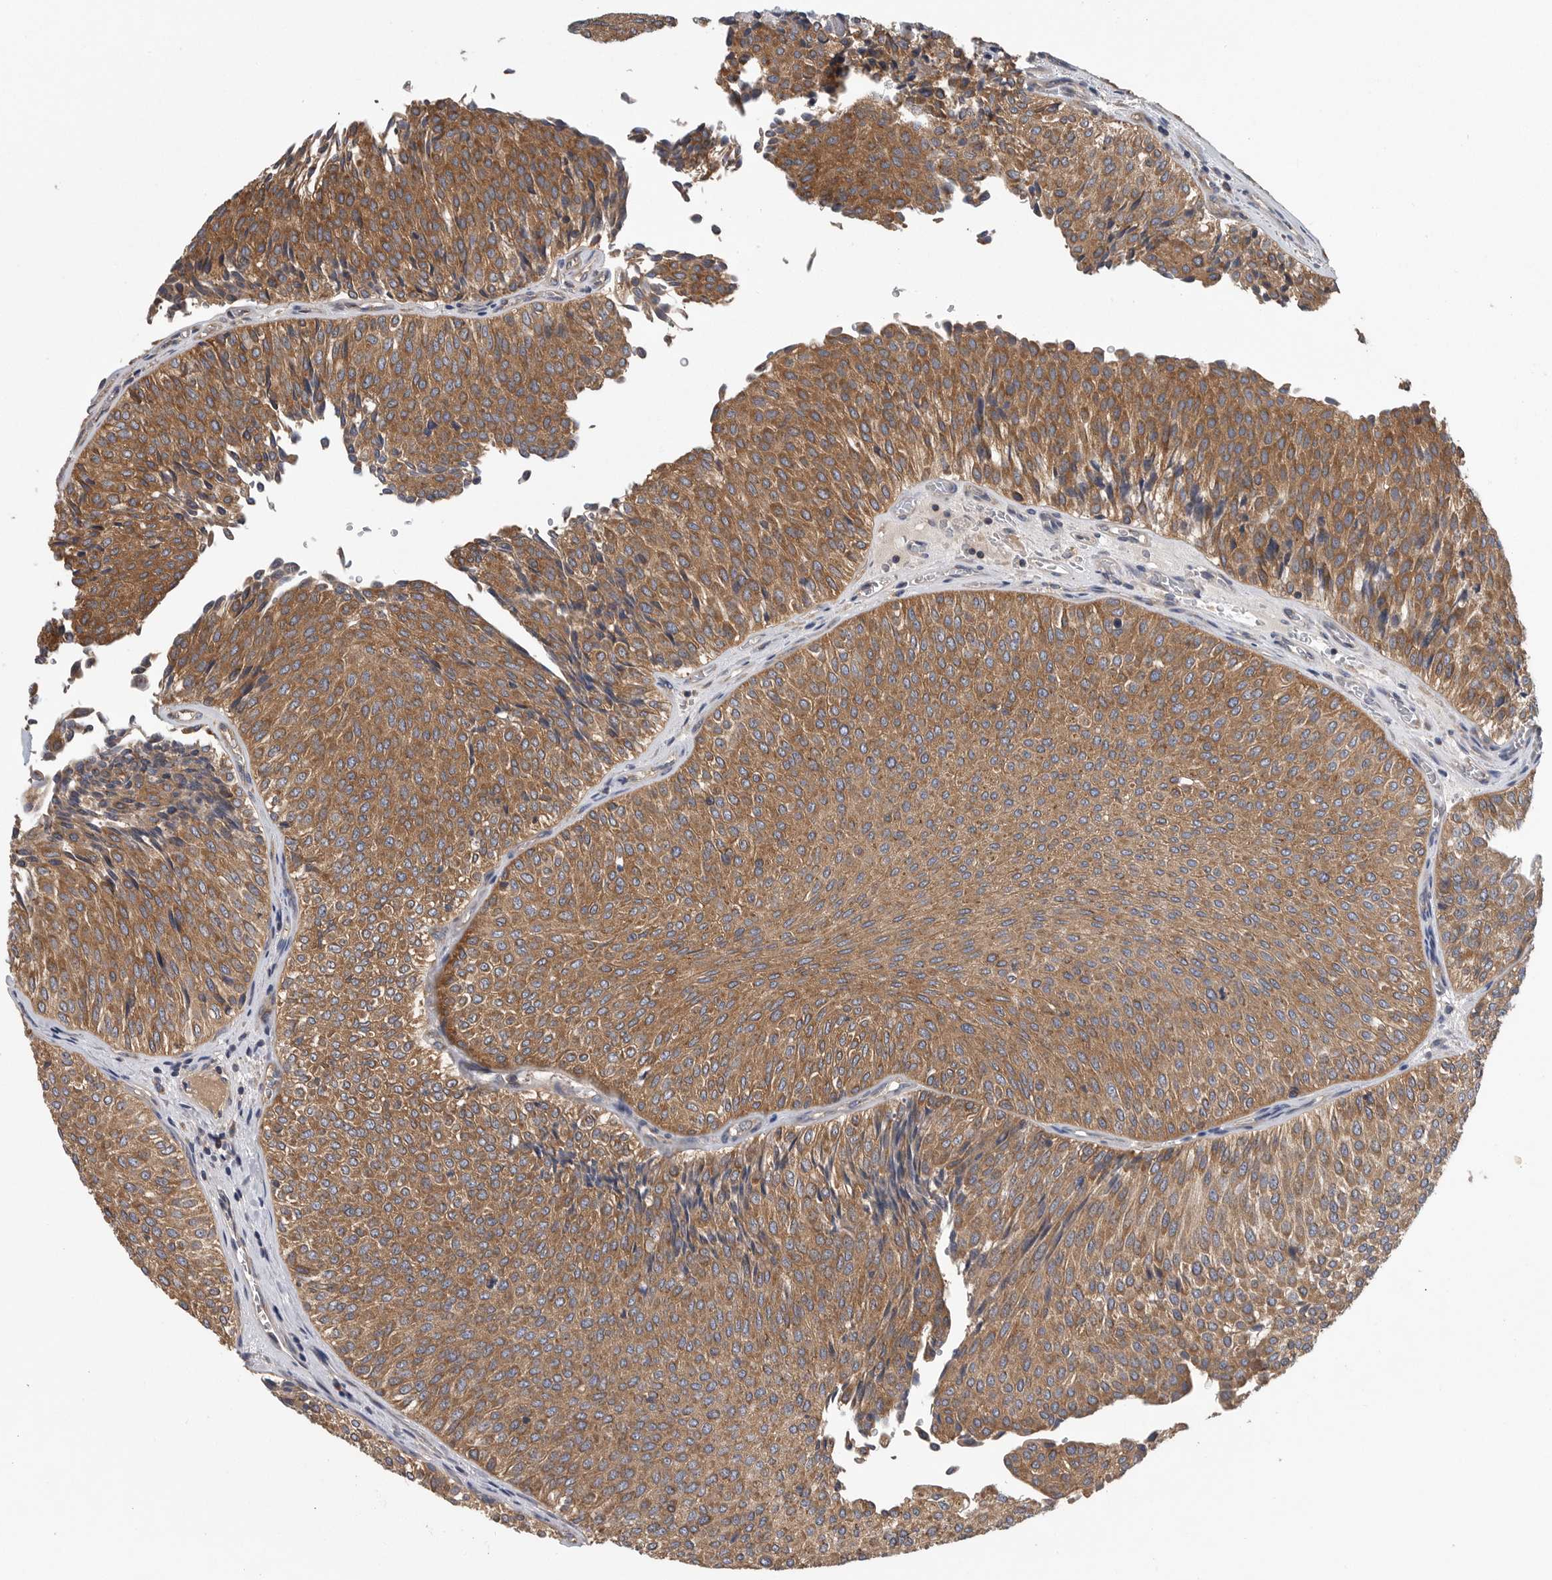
{"staining": {"intensity": "moderate", "quantity": ">75%", "location": "cytoplasmic/membranous"}, "tissue": "urothelial cancer", "cell_type": "Tumor cells", "image_type": "cancer", "snomed": [{"axis": "morphology", "description": "Urothelial carcinoma, Low grade"}, {"axis": "topography", "description": "Urinary bladder"}], "caption": "Immunohistochemical staining of urothelial carcinoma (low-grade) reveals moderate cytoplasmic/membranous protein staining in about >75% of tumor cells.", "gene": "OXR1", "patient": {"sex": "male", "age": 78}}